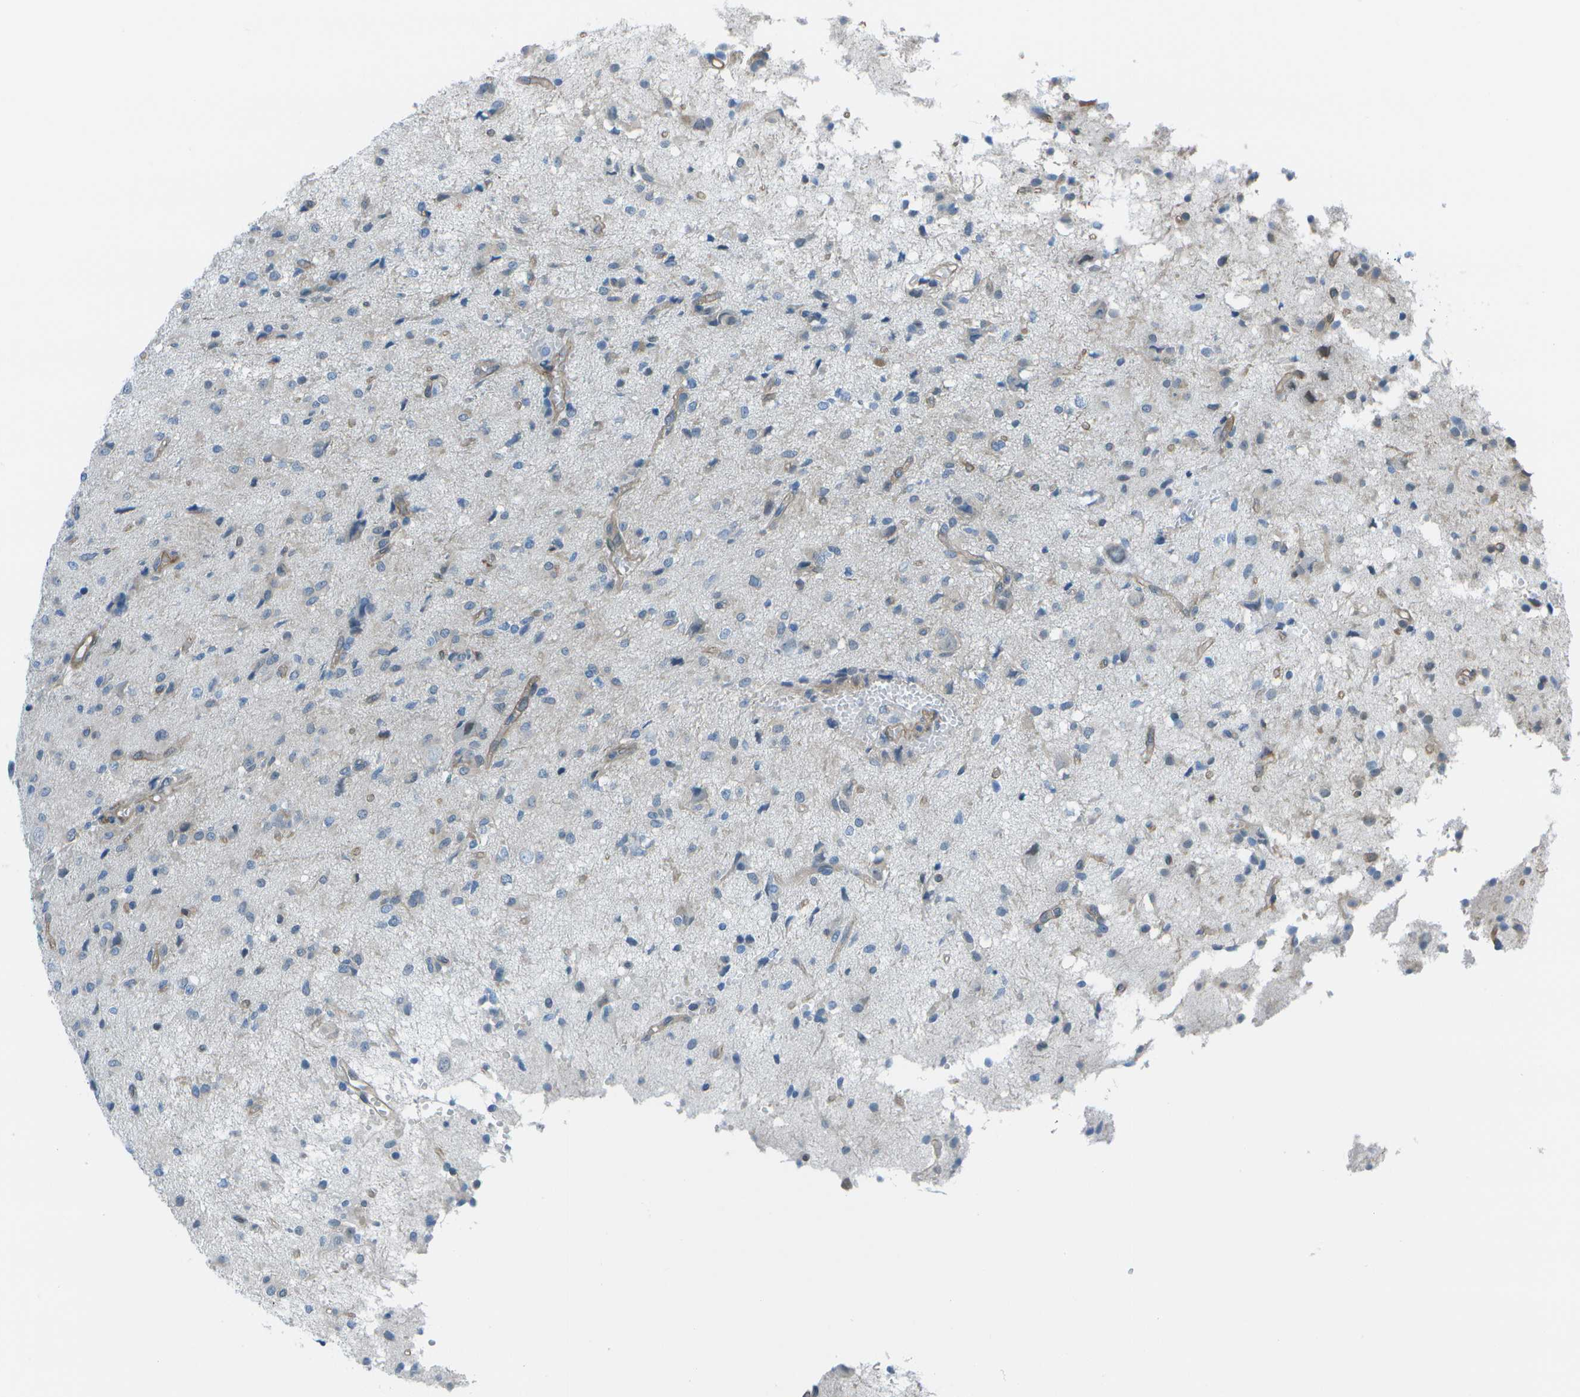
{"staining": {"intensity": "negative", "quantity": "none", "location": "none"}, "tissue": "glioma", "cell_type": "Tumor cells", "image_type": "cancer", "snomed": [{"axis": "morphology", "description": "Glioma, malignant, High grade"}, {"axis": "topography", "description": "Brain"}], "caption": "IHC histopathology image of glioma stained for a protein (brown), which shows no expression in tumor cells. (Brightfield microscopy of DAB immunohistochemistry at high magnification).", "gene": "SORBS3", "patient": {"sex": "female", "age": 59}}